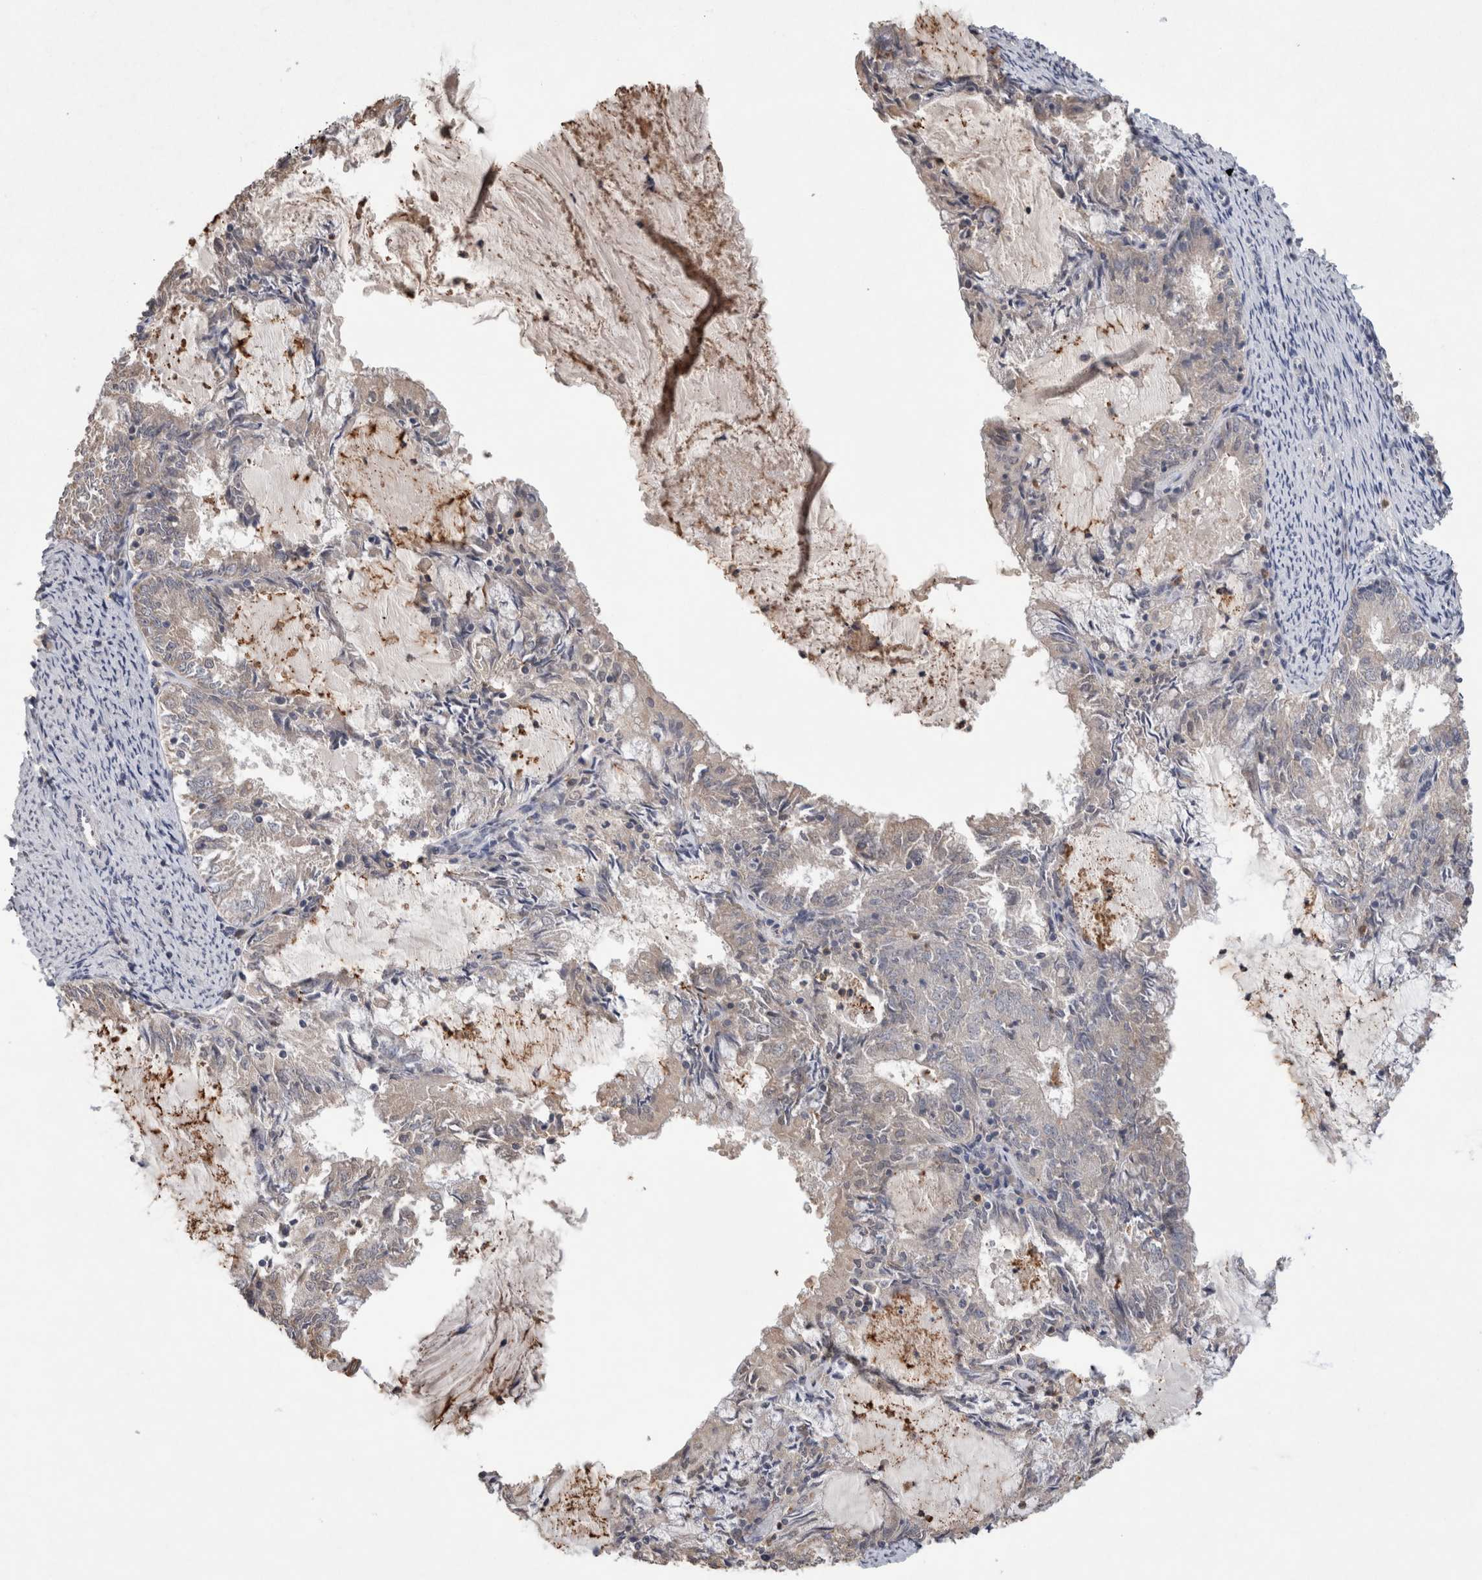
{"staining": {"intensity": "negative", "quantity": "none", "location": "none"}, "tissue": "endometrial cancer", "cell_type": "Tumor cells", "image_type": "cancer", "snomed": [{"axis": "morphology", "description": "Adenocarcinoma, NOS"}, {"axis": "topography", "description": "Endometrium"}], "caption": "Immunohistochemistry of endometrial adenocarcinoma exhibits no staining in tumor cells. The staining was performed using DAB (3,3'-diaminobenzidine) to visualize the protein expression in brown, while the nuclei were stained in blue with hematoxylin (Magnification: 20x).", "gene": "FABP7", "patient": {"sex": "female", "age": 57}}